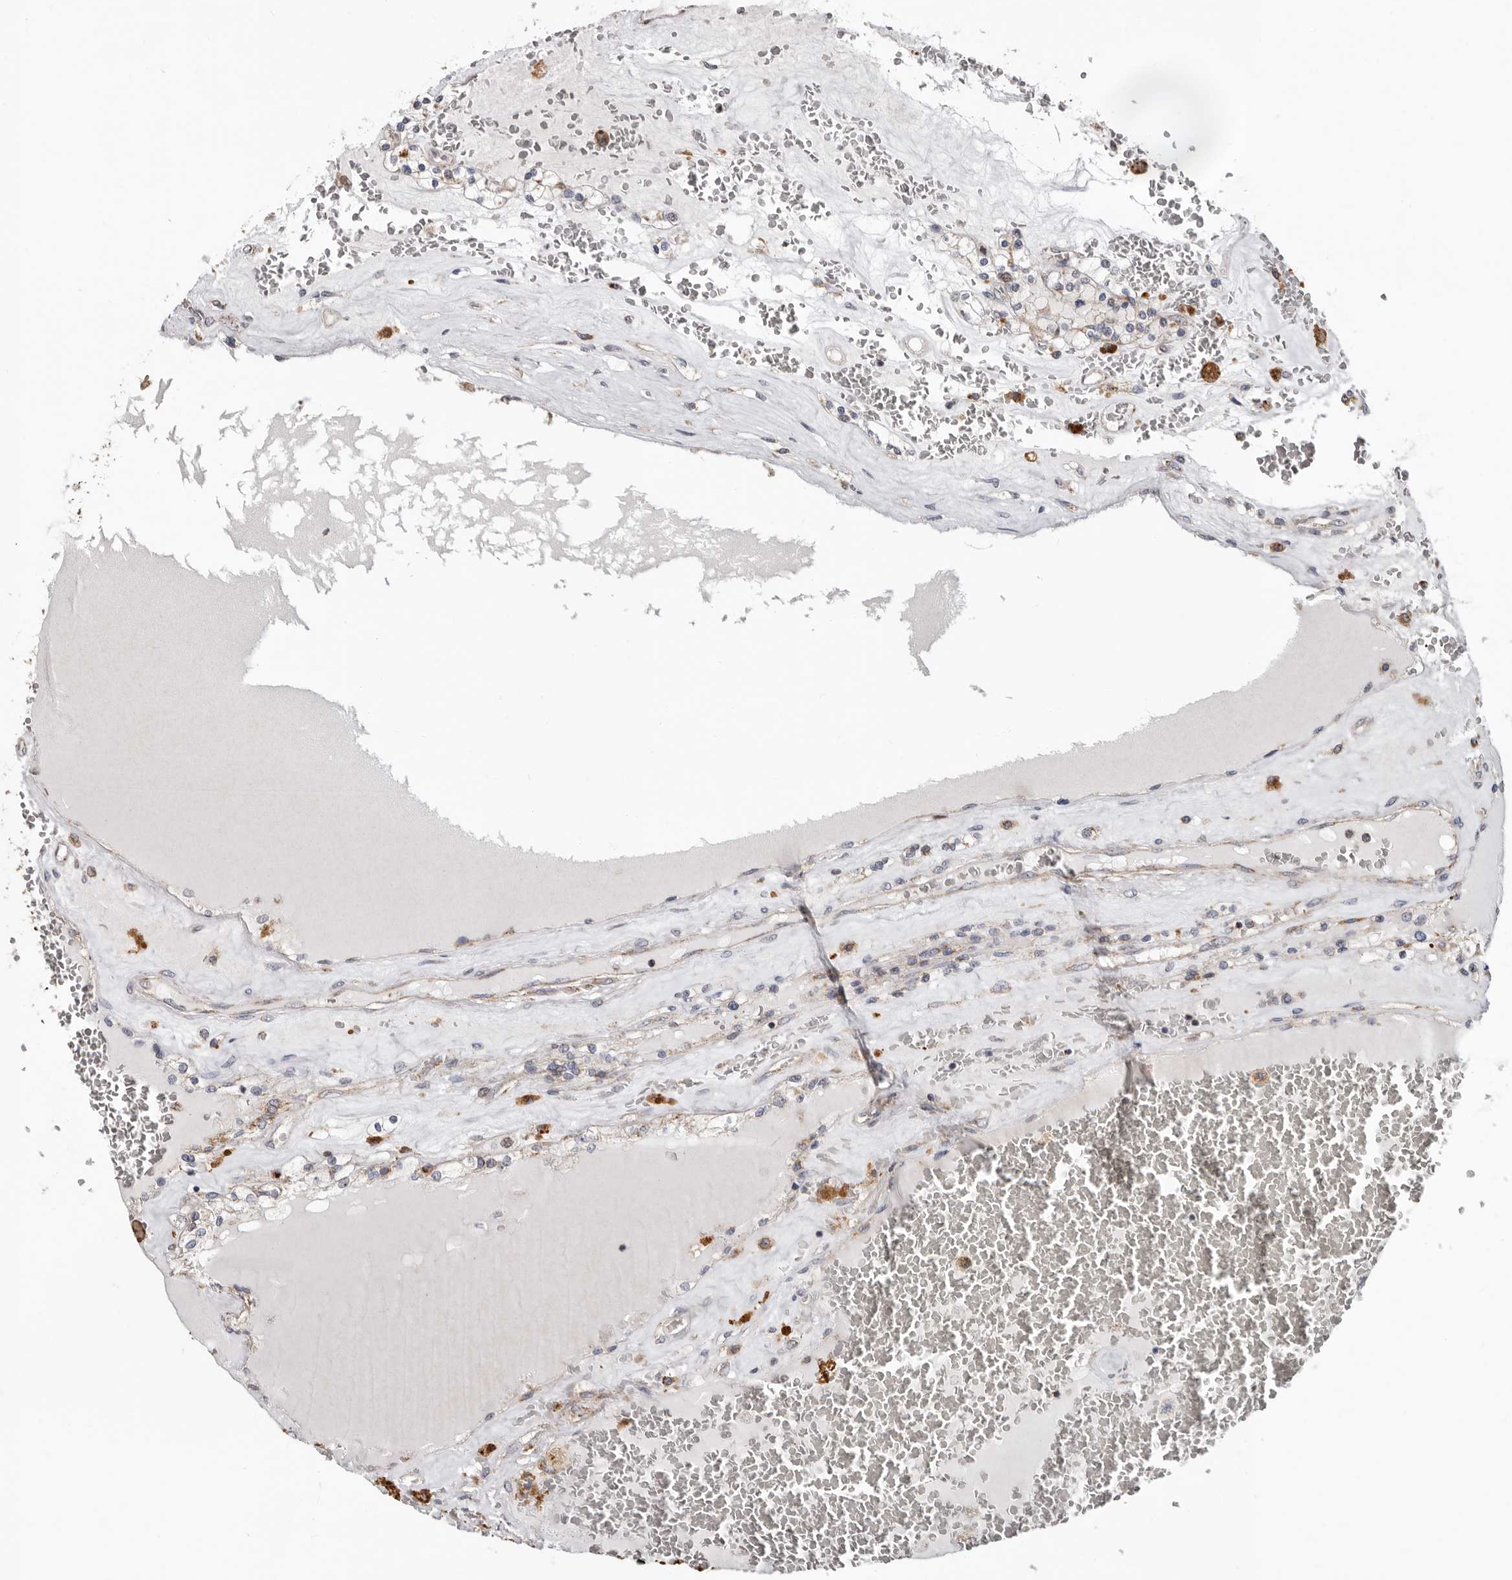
{"staining": {"intensity": "weak", "quantity": "<25%", "location": "cytoplasmic/membranous"}, "tissue": "renal cancer", "cell_type": "Tumor cells", "image_type": "cancer", "snomed": [{"axis": "morphology", "description": "Adenocarcinoma, NOS"}, {"axis": "topography", "description": "Kidney"}], "caption": "Adenocarcinoma (renal) stained for a protein using IHC exhibits no expression tumor cells.", "gene": "MRPL18", "patient": {"sex": "female", "age": 56}}